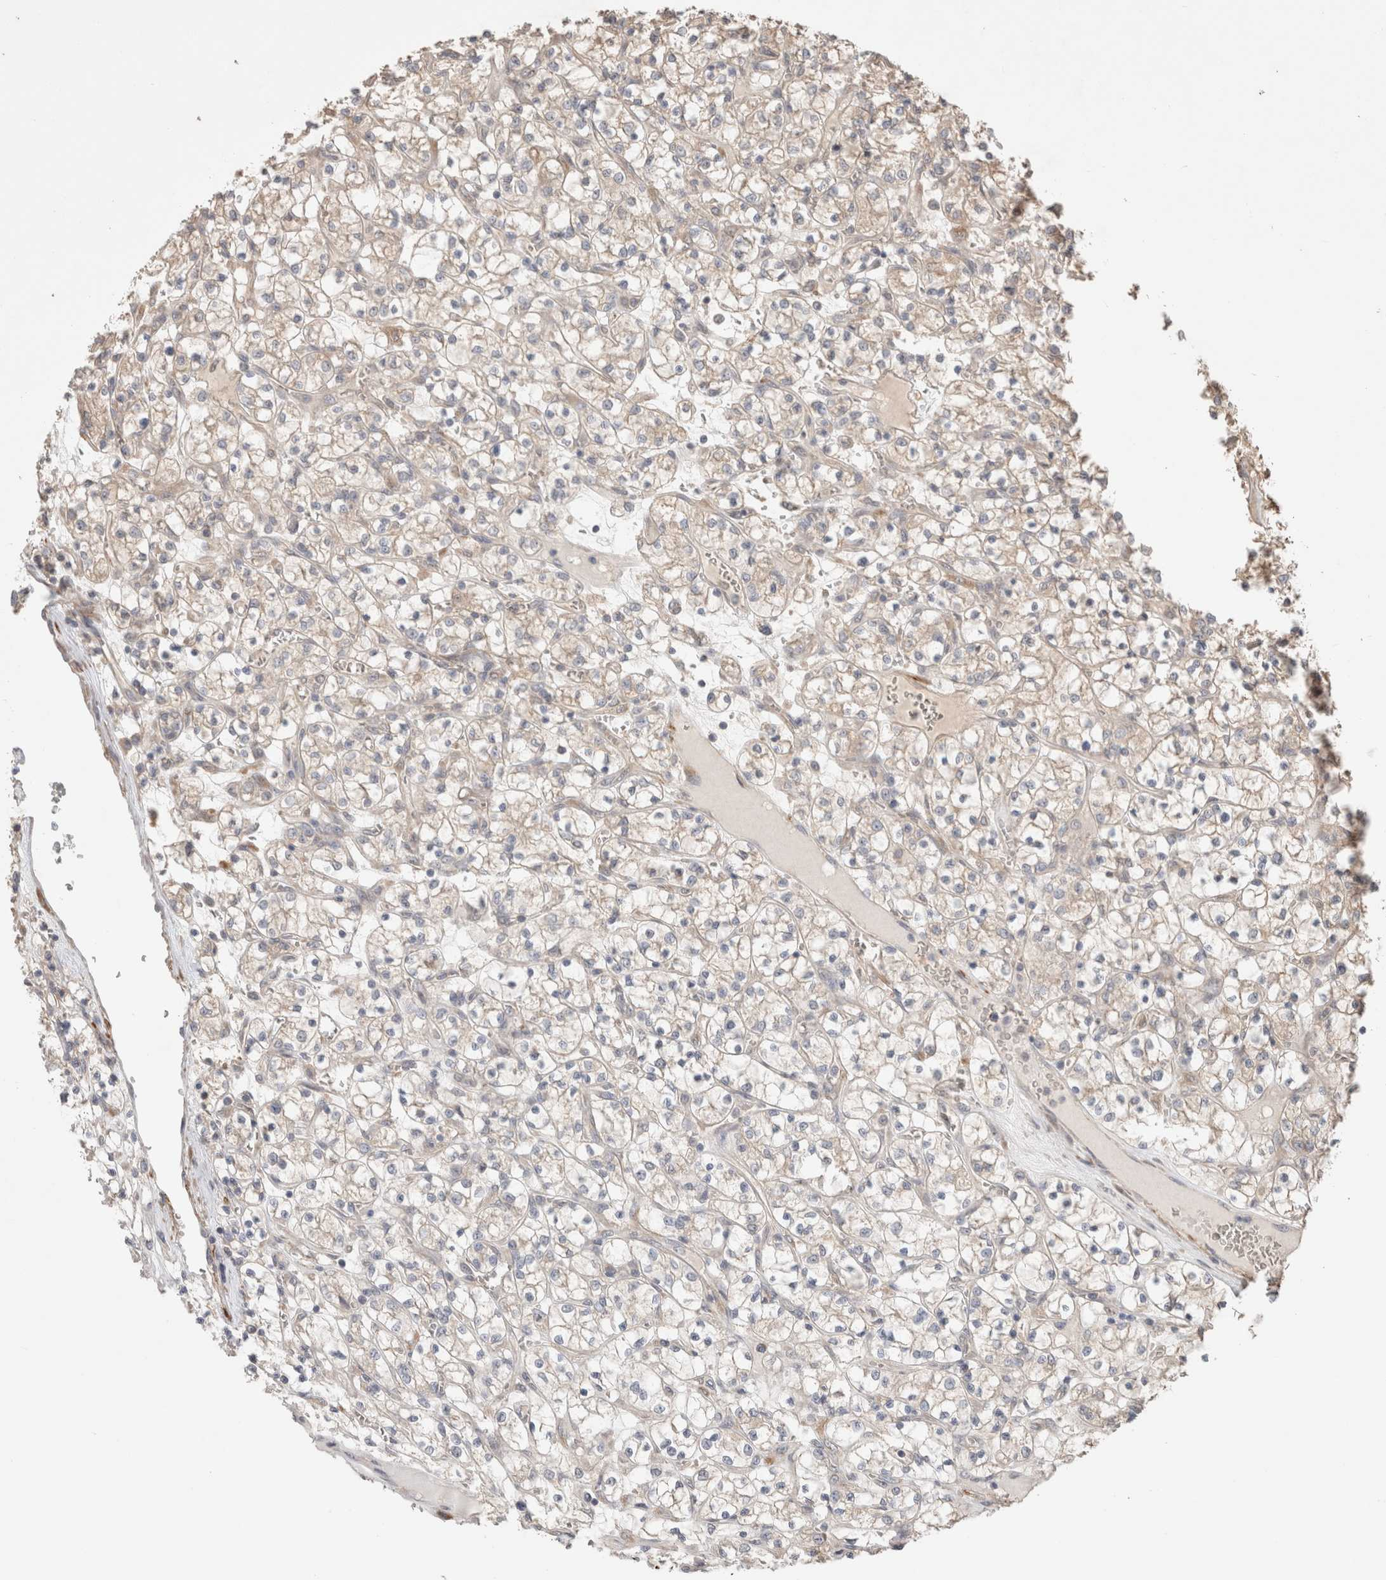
{"staining": {"intensity": "weak", "quantity": "<25%", "location": "cytoplasmic/membranous"}, "tissue": "renal cancer", "cell_type": "Tumor cells", "image_type": "cancer", "snomed": [{"axis": "morphology", "description": "Adenocarcinoma, NOS"}, {"axis": "topography", "description": "Kidney"}], "caption": "Immunohistochemistry of human renal adenocarcinoma exhibits no staining in tumor cells. (DAB immunohistochemistry visualized using brightfield microscopy, high magnification).", "gene": "HROB", "patient": {"sex": "female", "age": 69}}